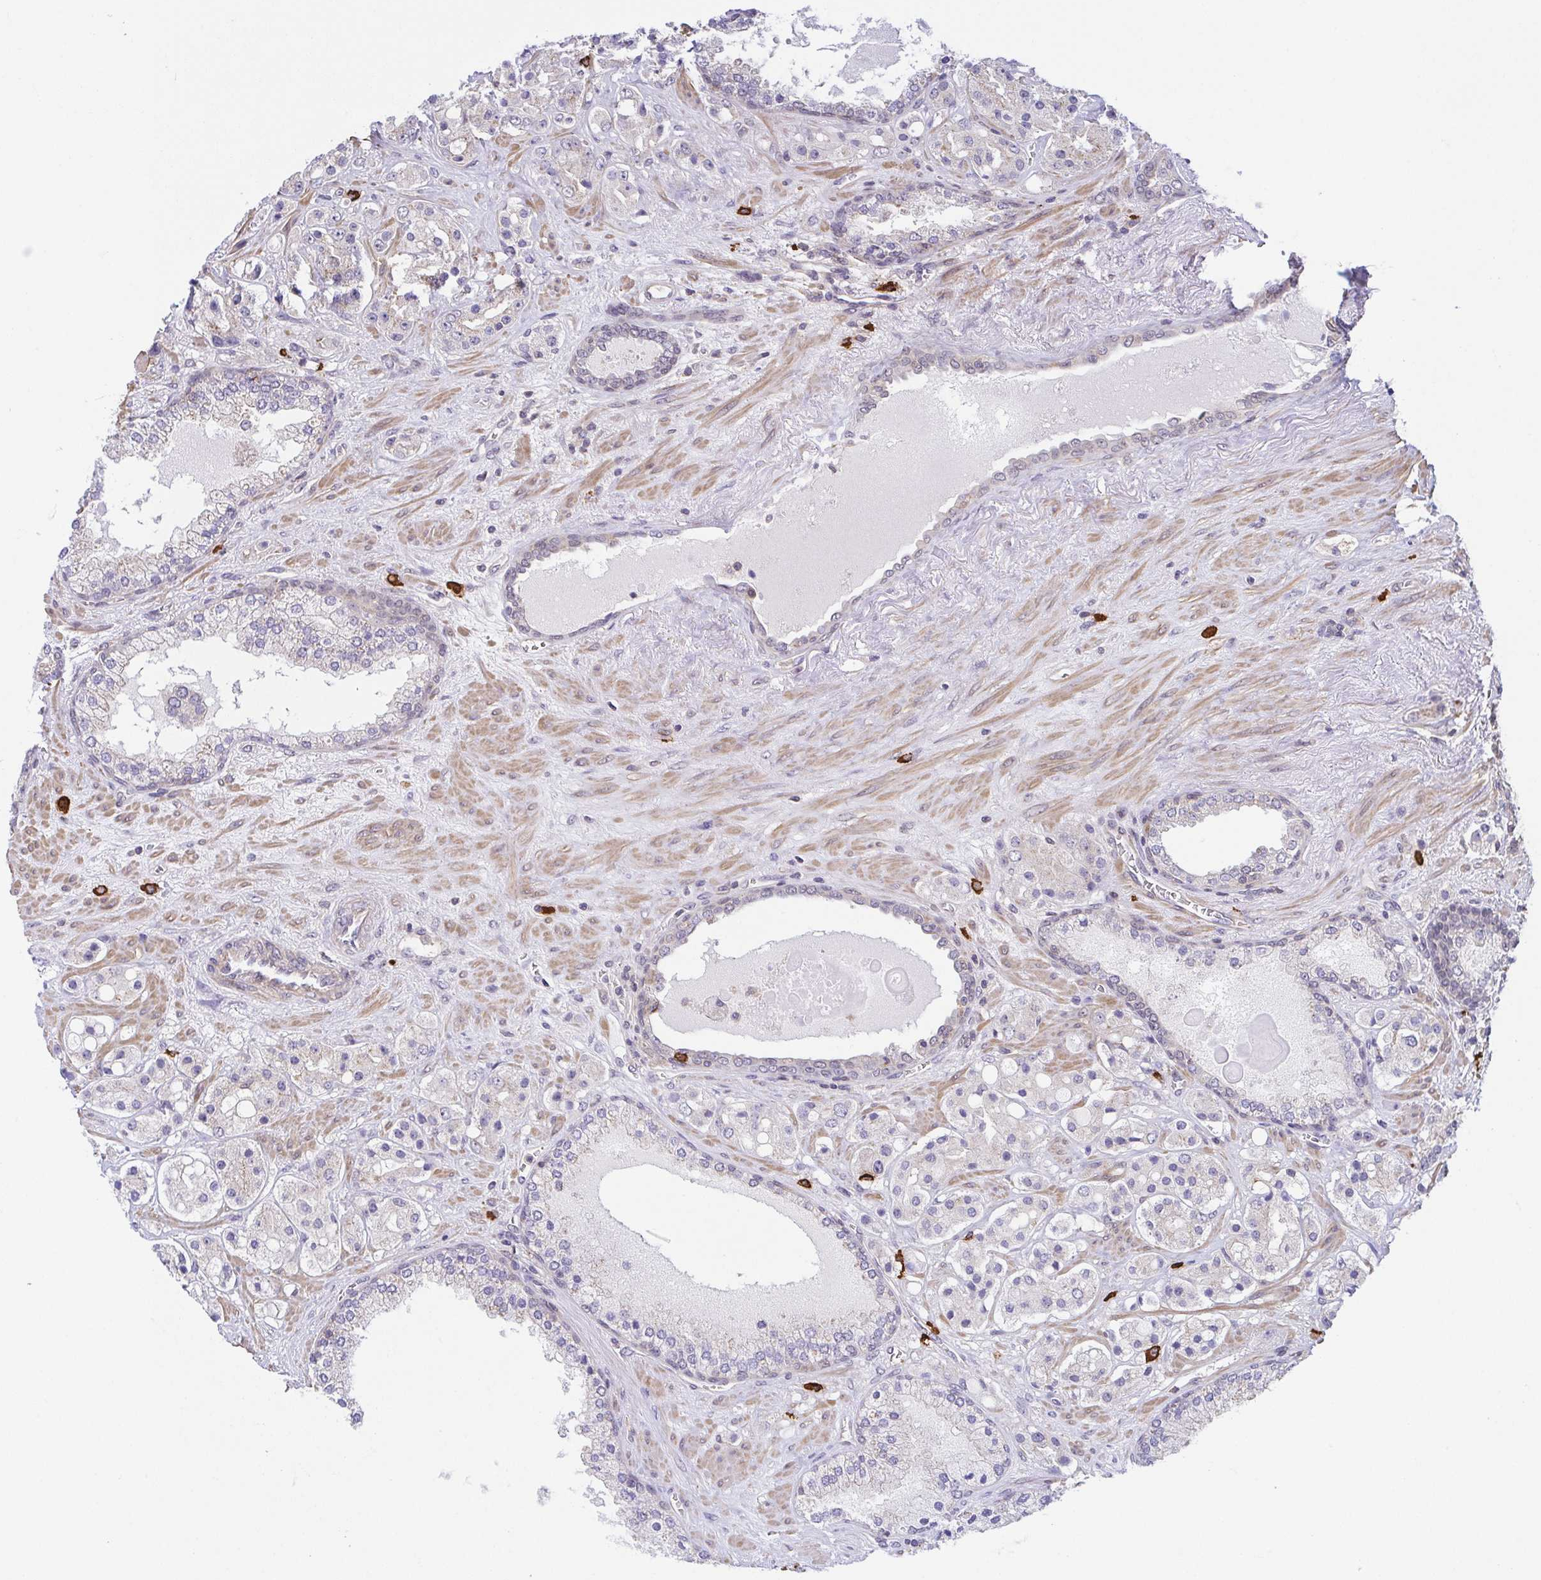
{"staining": {"intensity": "negative", "quantity": "none", "location": "none"}, "tissue": "prostate cancer", "cell_type": "Tumor cells", "image_type": "cancer", "snomed": [{"axis": "morphology", "description": "Adenocarcinoma, High grade"}, {"axis": "topography", "description": "Prostate"}], "caption": "The photomicrograph demonstrates no staining of tumor cells in prostate cancer (high-grade adenocarcinoma).", "gene": "PREPL", "patient": {"sex": "male", "age": 67}}